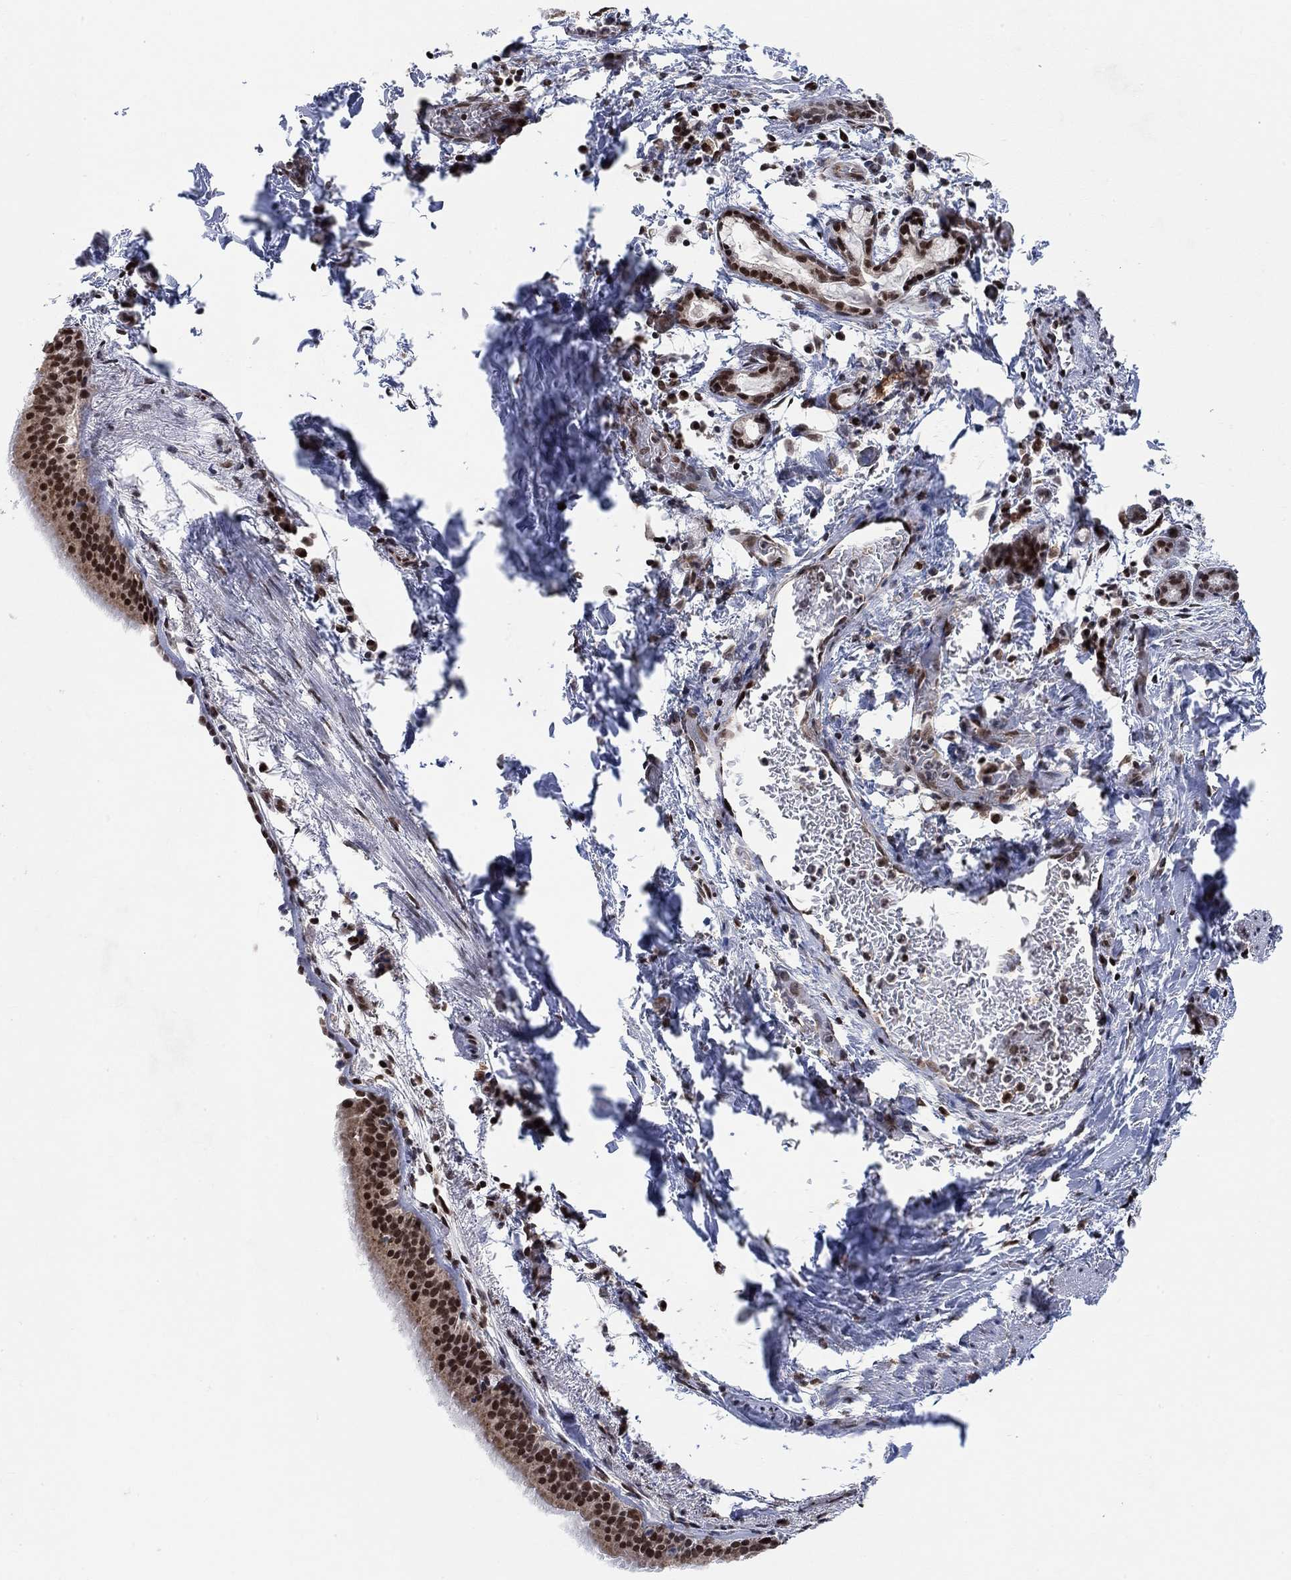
{"staining": {"intensity": "strong", "quantity": "25%-75%", "location": "nuclear"}, "tissue": "bronchus", "cell_type": "Respiratory epithelial cells", "image_type": "normal", "snomed": [{"axis": "morphology", "description": "Normal tissue, NOS"}, {"axis": "morphology", "description": "Squamous cell carcinoma, NOS"}, {"axis": "topography", "description": "Bronchus"}, {"axis": "topography", "description": "Lung"}], "caption": "Immunohistochemistry photomicrograph of benign bronchus: bronchus stained using immunohistochemistry reveals high levels of strong protein expression localized specifically in the nuclear of respiratory epithelial cells, appearing as a nuclear brown color.", "gene": "THAP8", "patient": {"sex": "male", "age": 69}}